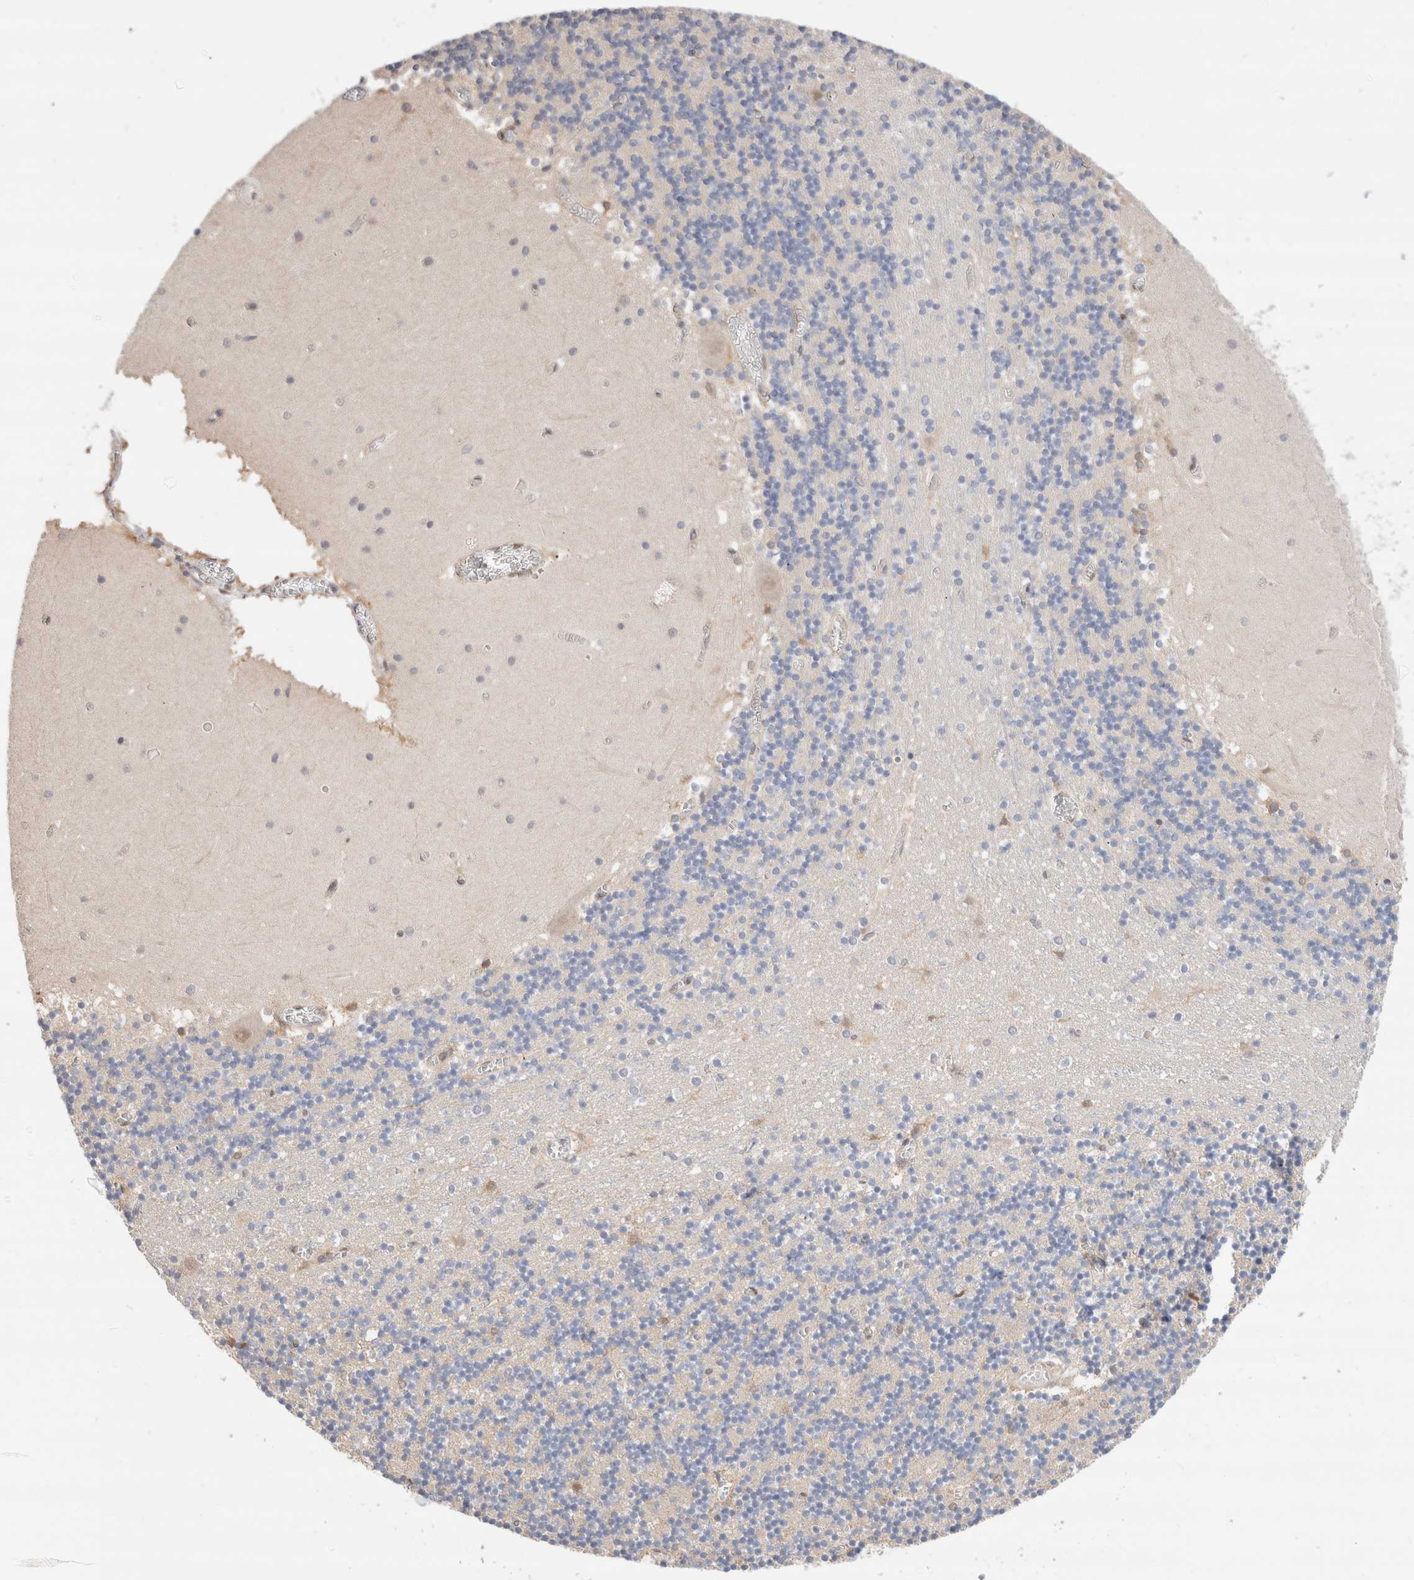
{"staining": {"intensity": "negative", "quantity": "none", "location": "none"}, "tissue": "cerebellum", "cell_type": "Cells in granular layer", "image_type": "normal", "snomed": [{"axis": "morphology", "description": "Normal tissue, NOS"}, {"axis": "topography", "description": "Cerebellum"}], "caption": "A photomicrograph of cerebellum stained for a protein demonstrates no brown staining in cells in granular layer. Brightfield microscopy of IHC stained with DAB (brown) and hematoxylin (blue), captured at high magnification.", "gene": "C17orf97", "patient": {"sex": "female", "age": 28}}